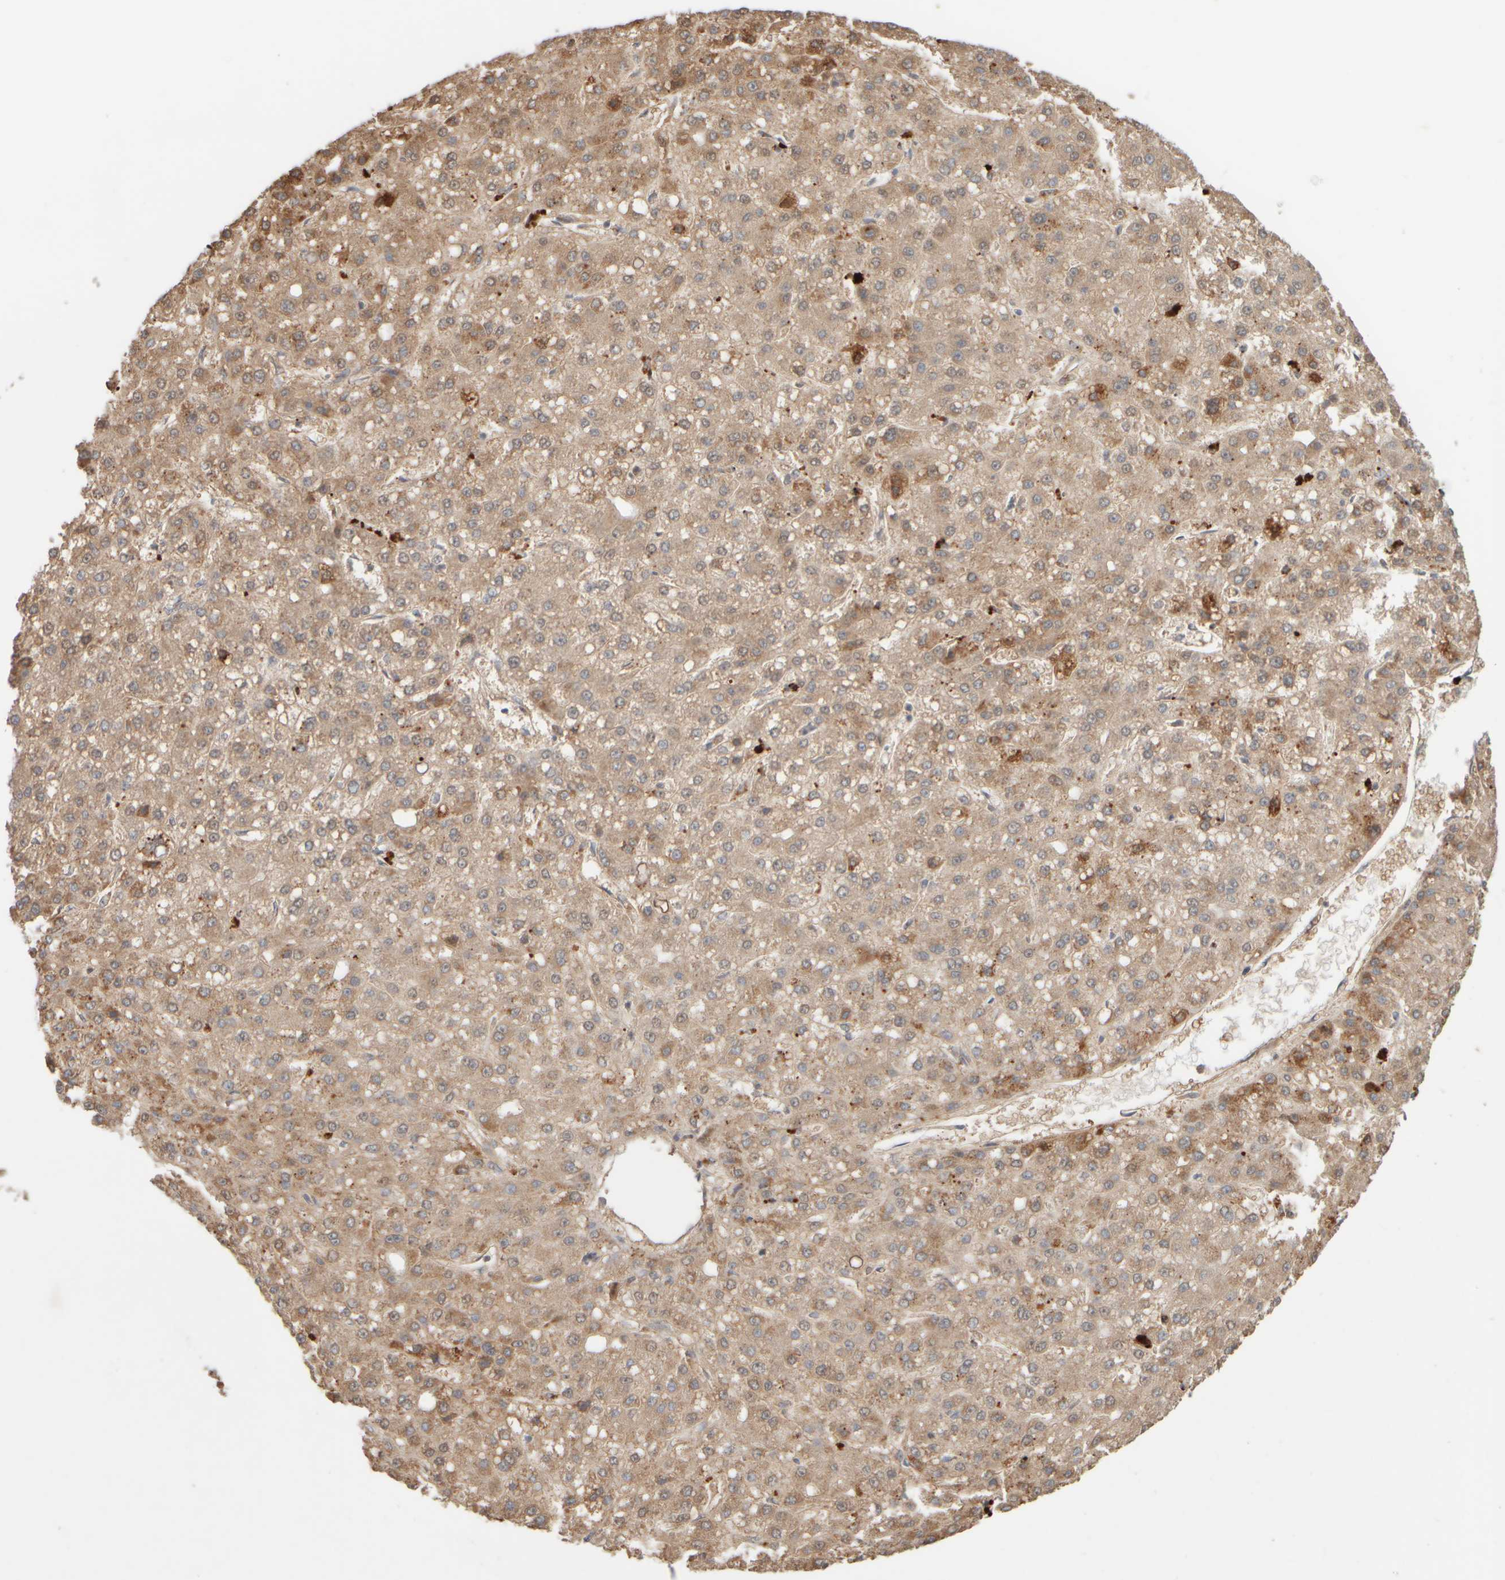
{"staining": {"intensity": "weak", "quantity": ">75%", "location": "cytoplasmic/membranous"}, "tissue": "liver cancer", "cell_type": "Tumor cells", "image_type": "cancer", "snomed": [{"axis": "morphology", "description": "Carcinoma, Hepatocellular, NOS"}, {"axis": "topography", "description": "Liver"}], "caption": "The photomicrograph demonstrates a brown stain indicating the presence of a protein in the cytoplasmic/membranous of tumor cells in liver cancer.", "gene": "EIF2B3", "patient": {"sex": "male", "age": 67}}